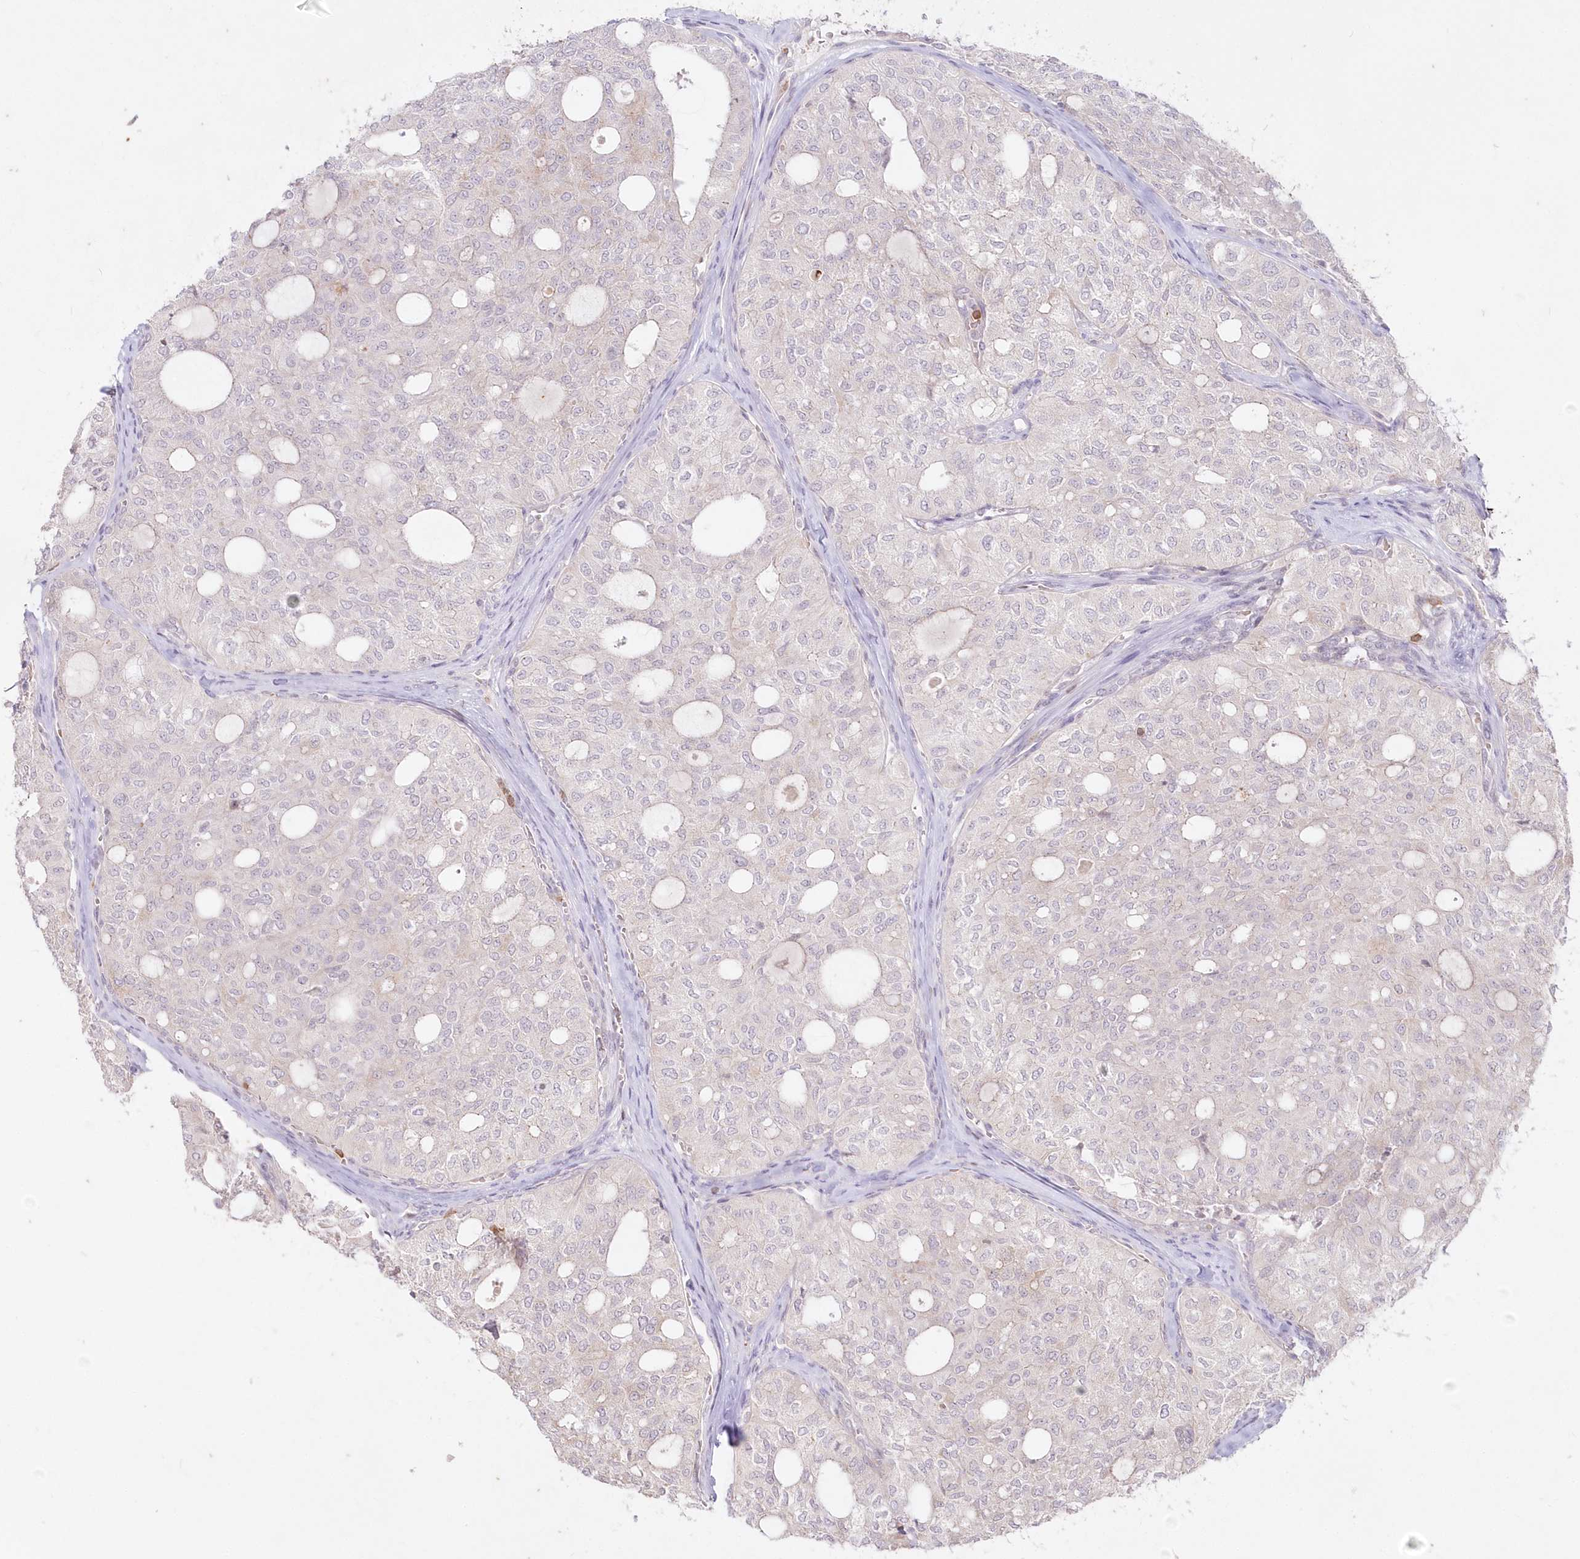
{"staining": {"intensity": "negative", "quantity": "none", "location": "none"}, "tissue": "thyroid cancer", "cell_type": "Tumor cells", "image_type": "cancer", "snomed": [{"axis": "morphology", "description": "Follicular adenoma carcinoma, NOS"}, {"axis": "topography", "description": "Thyroid gland"}], "caption": "DAB immunohistochemical staining of thyroid cancer demonstrates no significant positivity in tumor cells. (Brightfield microscopy of DAB (3,3'-diaminobenzidine) IHC at high magnification).", "gene": "MTMR3", "patient": {"sex": "male", "age": 75}}